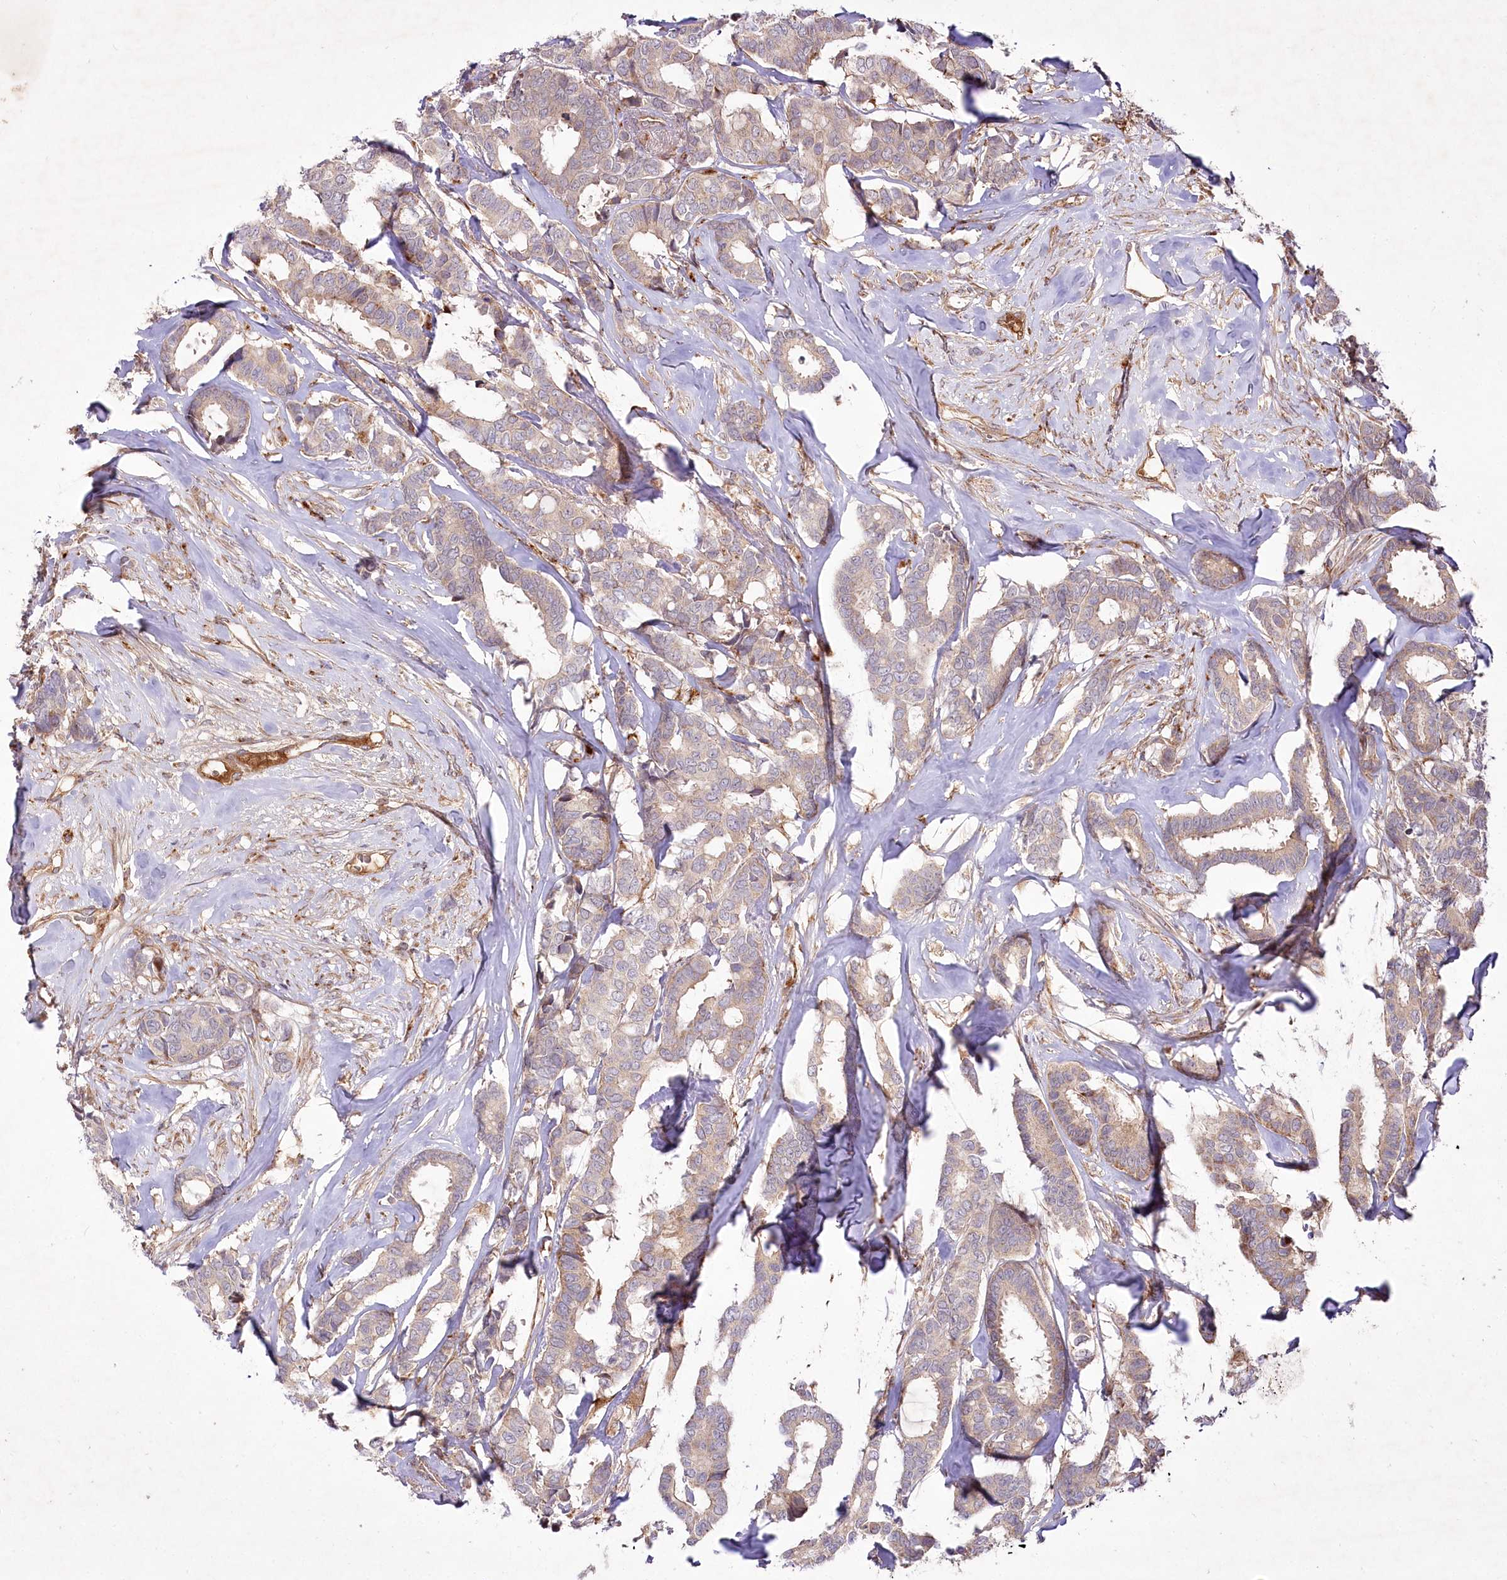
{"staining": {"intensity": "weak", "quantity": "<25%", "location": "cytoplasmic/membranous"}, "tissue": "breast cancer", "cell_type": "Tumor cells", "image_type": "cancer", "snomed": [{"axis": "morphology", "description": "Duct carcinoma"}, {"axis": "topography", "description": "Breast"}], "caption": "Immunohistochemical staining of human breast cancer (intraductal carcinoma) shows no significant staining in tumor cells.", "gene": "PSTK", "patient": {"sex": "female", "age": 87}}